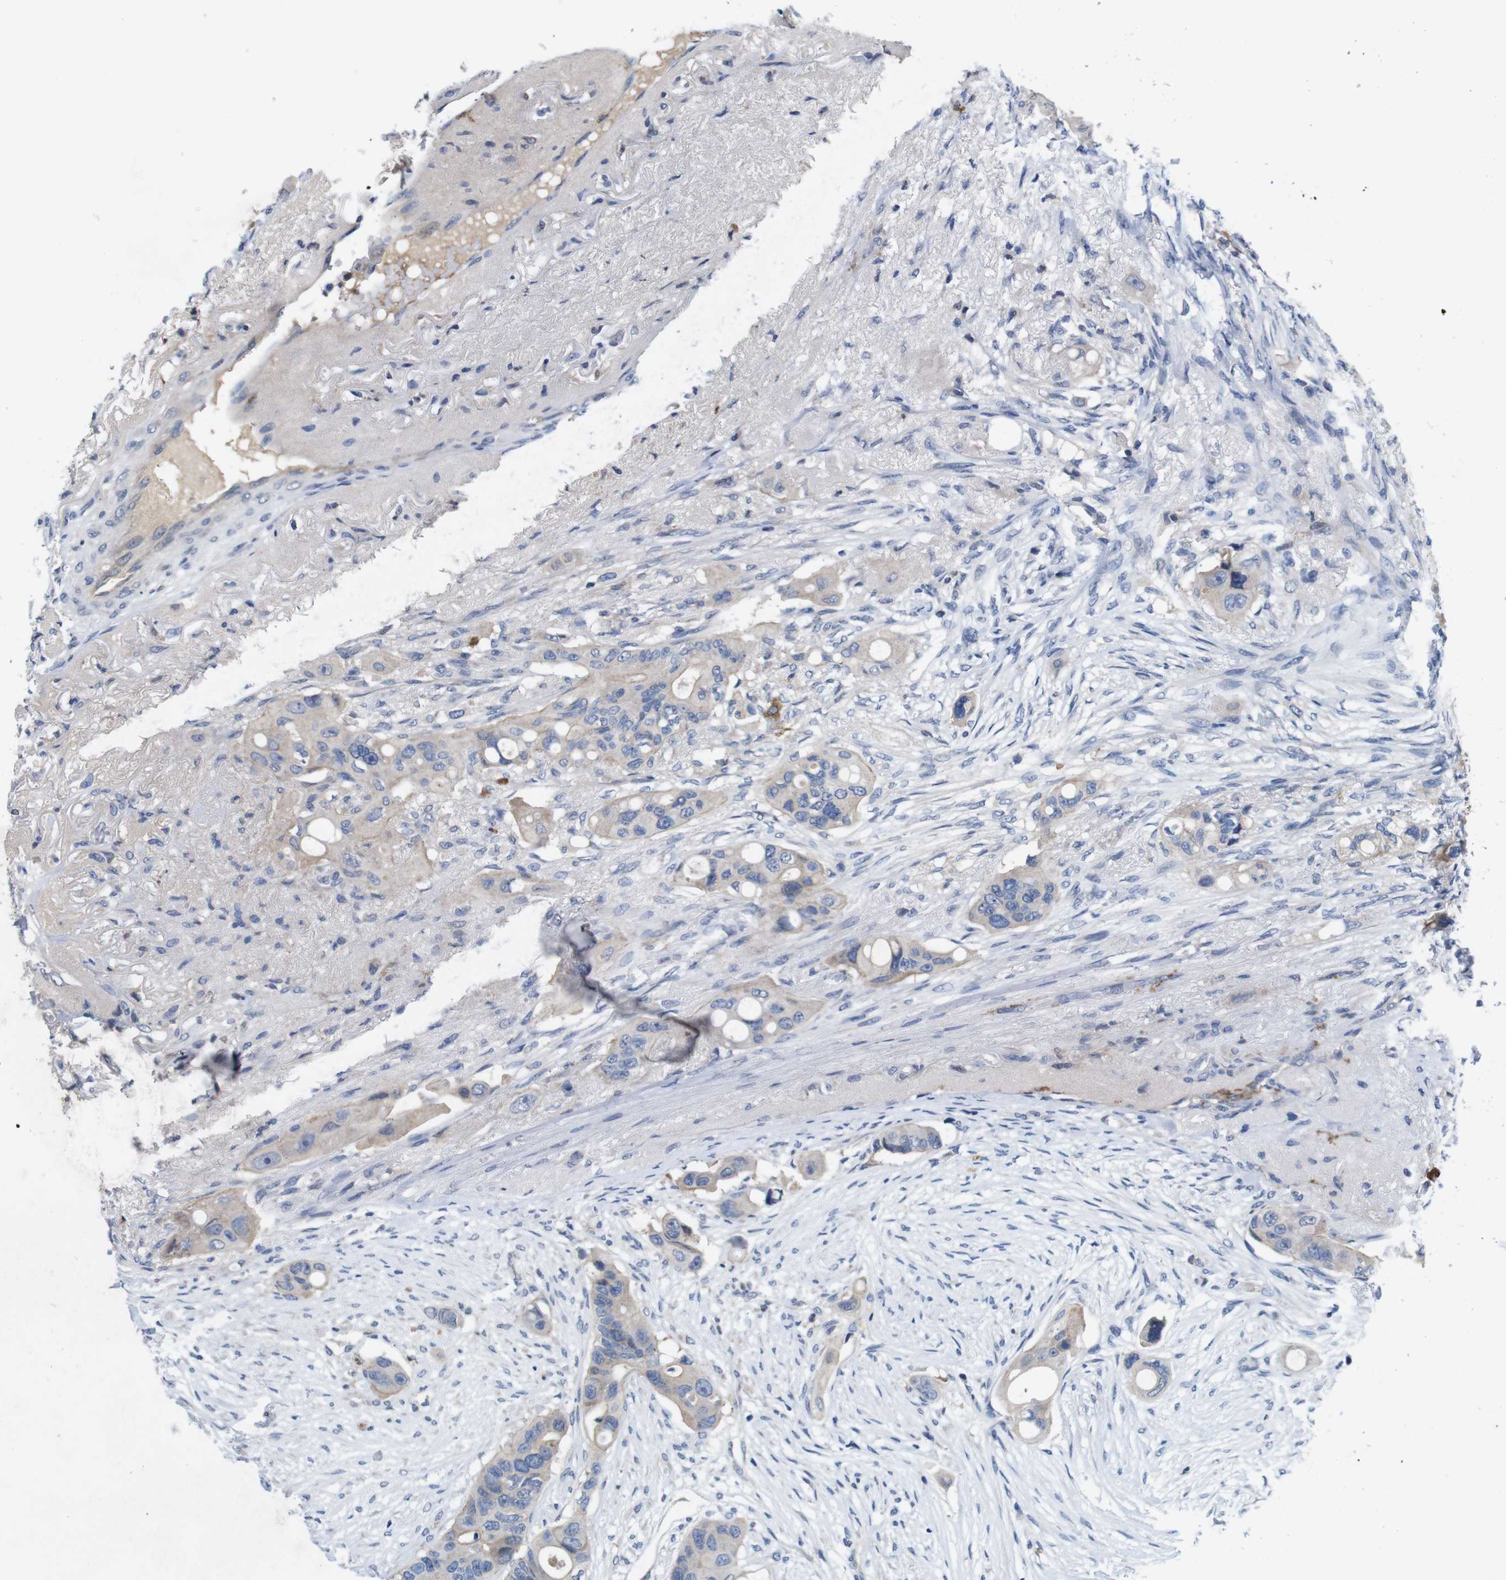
{"staining": {"intensity": "weak", "quantity": "25%-75%", "location": "cytoplasmic/membranous"}, "tissue": "colorectal cancer", "cell_type": "Tumor cells", "image_type": "cancer", "snomed": [{"axis": "morphology", "description": "Adenocarcinoma, NOS"}, {"axis": "topography", "description": "Colon"}], "caption": "Immunohistochemical staining of human colorectal cancer displays low levels of weak cytoplasmic/membranous protein expression in about 25%-75% of tumor cells.", "gene": "C1RL", "patient": {"sex": "female", "age": 57}}